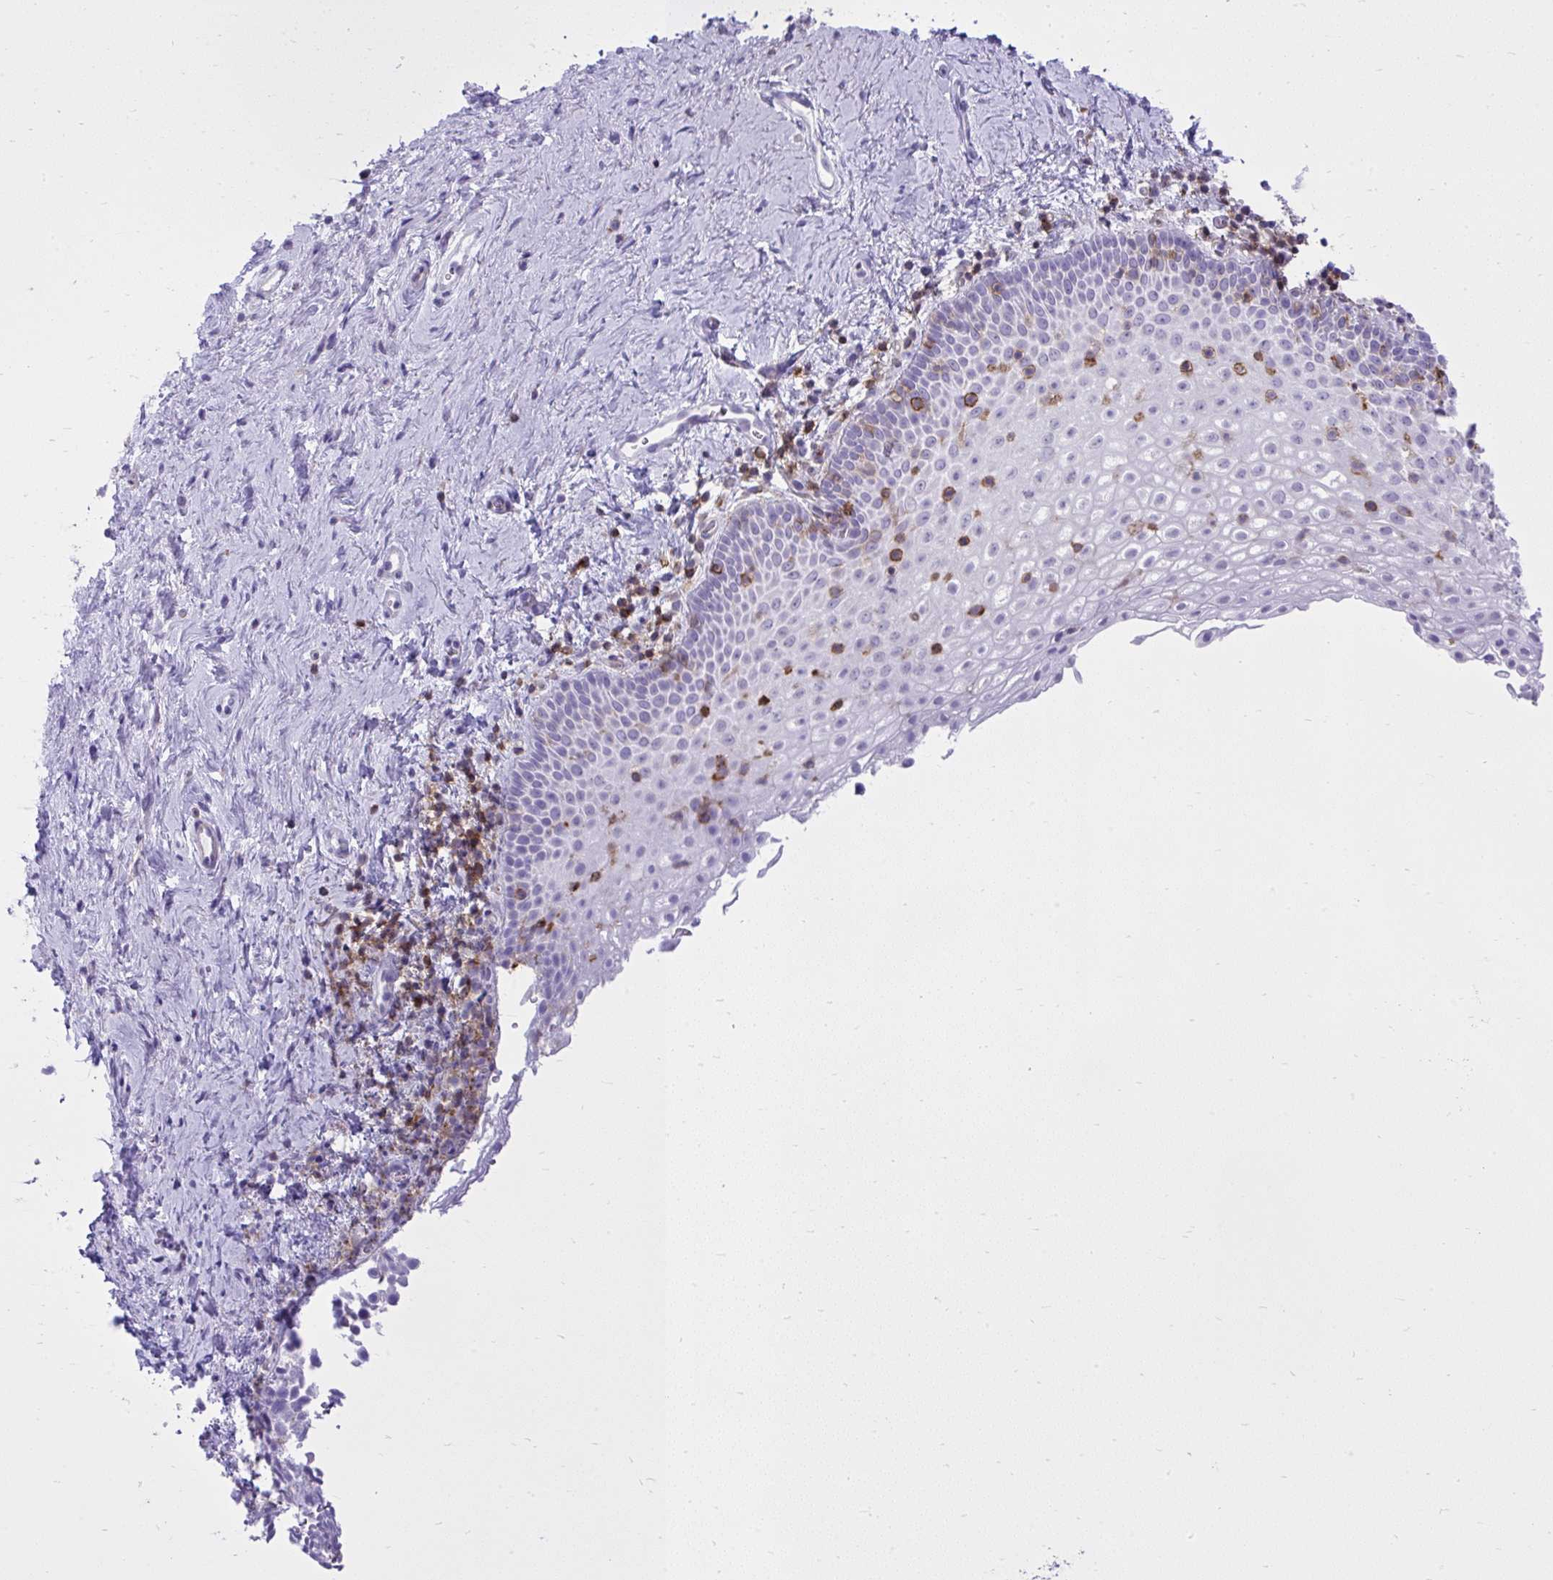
{"staining": {"intensity": "negative", "quantity": "none", "location": "none"}, "tissue": "vagina", "cell_type": "Squamous epithelial cells", "image_type": "normal", "snomed": [{"axis": "morphology", "description": "Normal tissue, NOS"}, {"axis": "topography", "description": "Vagina"}], "caption": "Vagina stained for a protein using immunohistochemistry exhibits no positivity squamous epithelial cells.", "gene": "GPRIN3", "patient": {"sex": "female", "age": 61}}